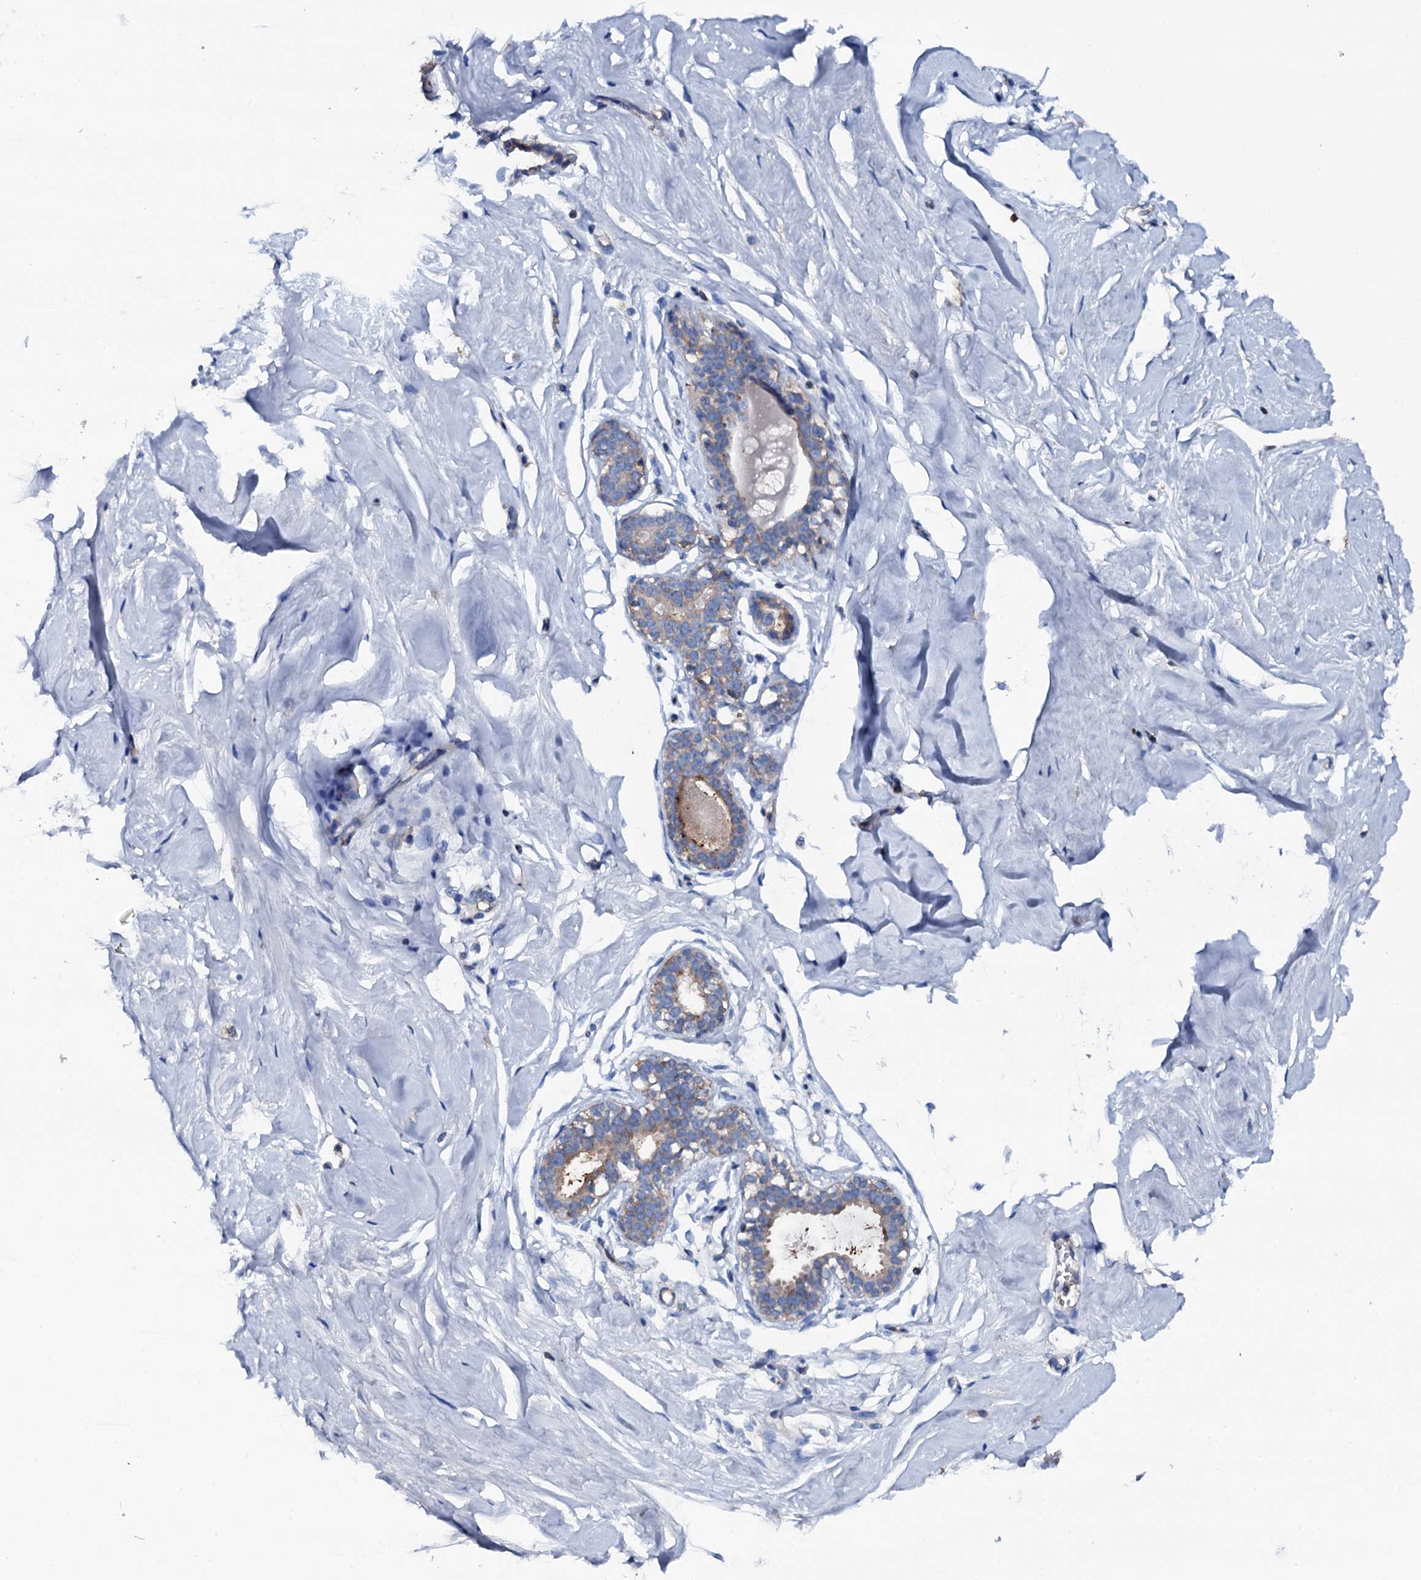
{"staining": {"intensity": "negative", "quantity": "none", "location": "none"}, "tissue": "breast", "cell_type": "Adipocytes", "image_type": "normal", "snomed": [{"axis": "morphology", "description": "Normal tissue, NOS"}, {"axis": "morphology", "description": "Adenoma, NOS"}, {"axis": "topography", "description": "Breast"}], "caption": "The IHC image has no significant expression in adipocytes of breast. (DAB (3,3'-diaminobenzidine) immunohistochemistry visualized using brightfield microscopy, high magnification).", "gene": "MS4A4E", "patient": {"sex": "female", "age": 23}}